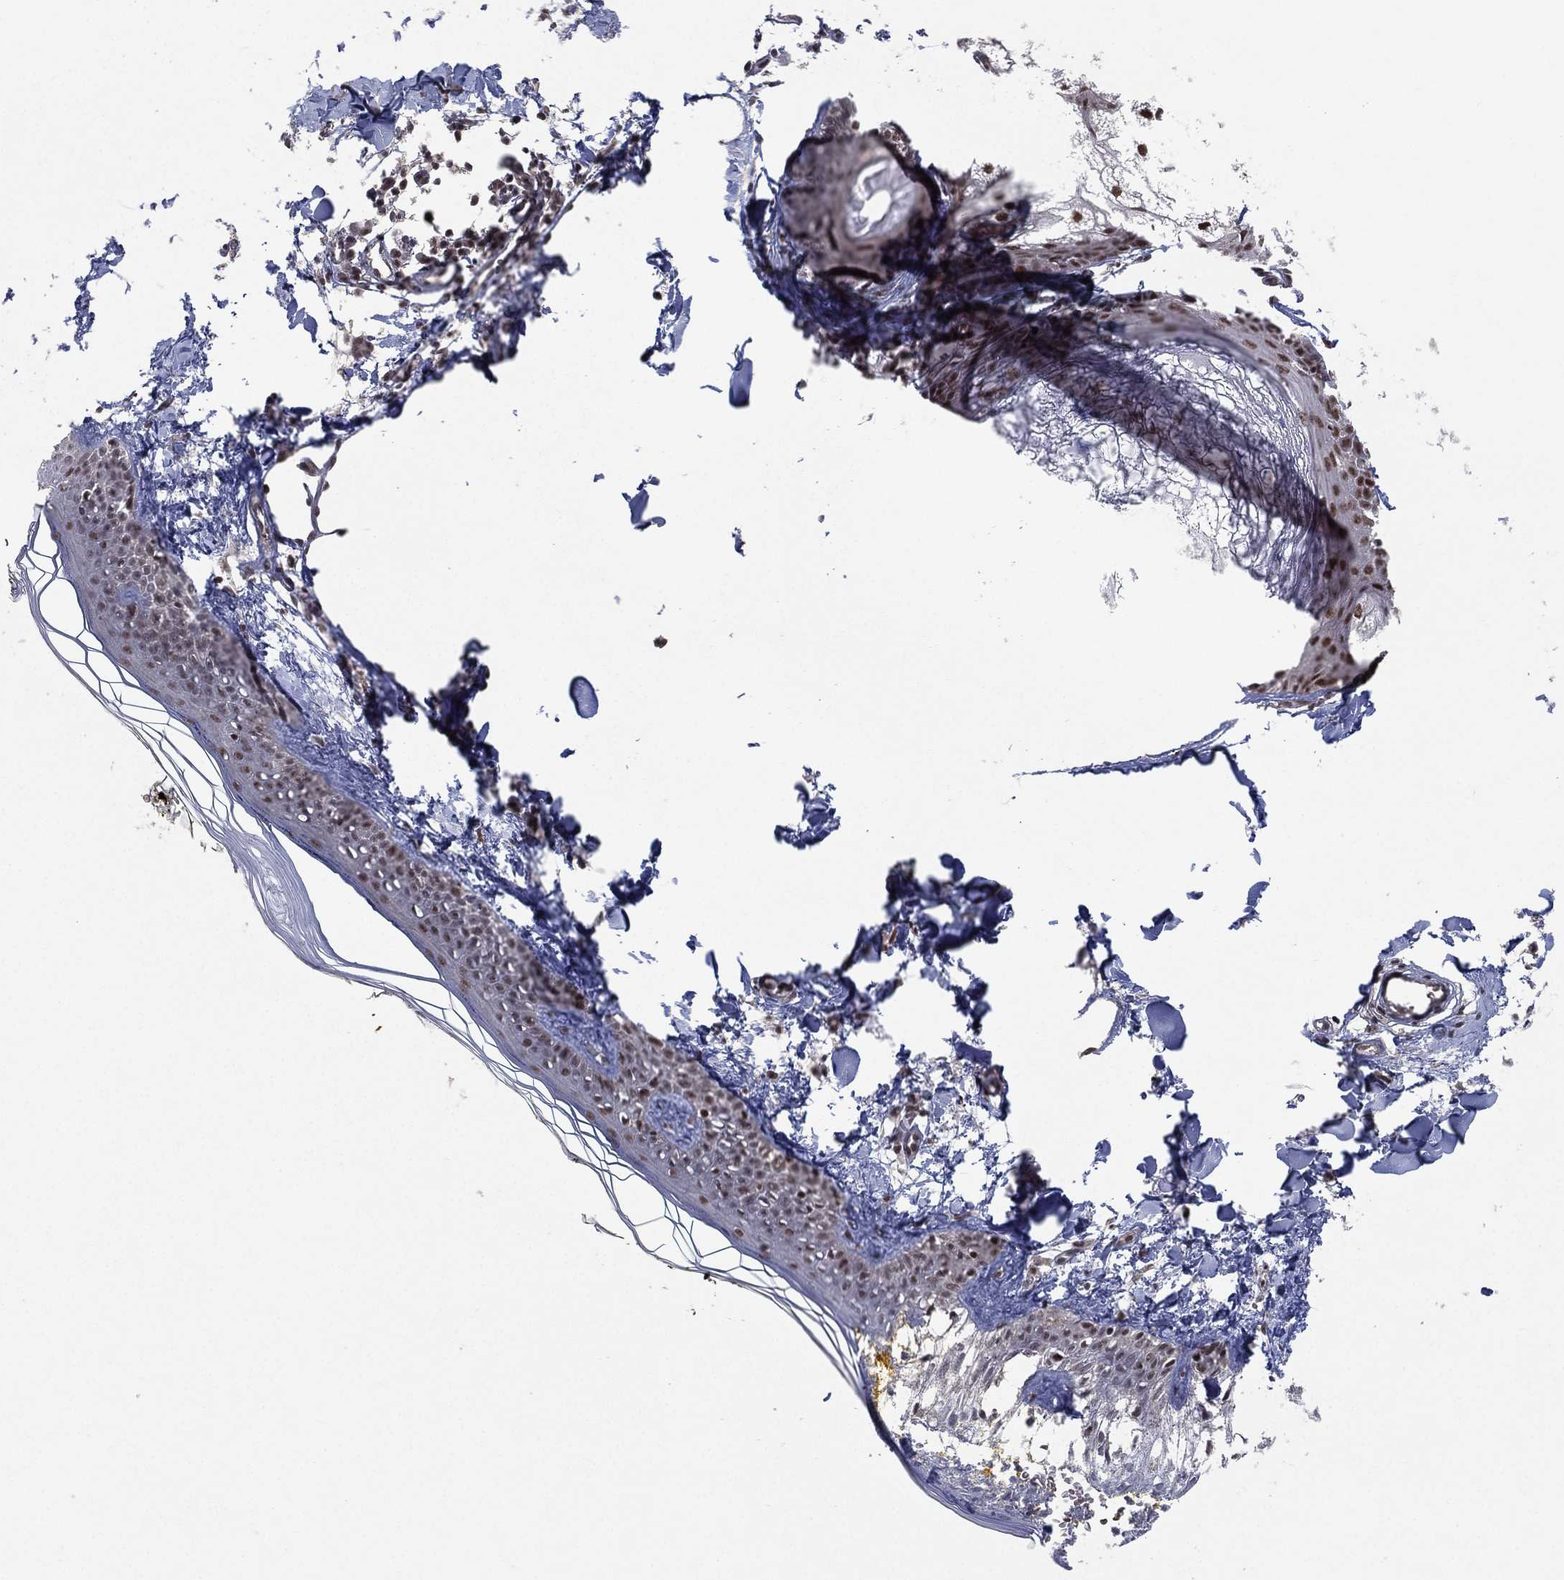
{"staining": {"intensity": "negative", "quantity": "none", "location": "none"}, "tissue": "skin", "cell_type": "Fibroblasts", "image_type": "normal", "snomed": [{"axis": "morphology", "description": "Normal tissue, NOS"}, {"axis": "topography", "description": "Skin"}], "caption": "Histopathology image shows no protein expression in fibroblasts of unremarkable skin. (DAB (3,3'-diaminobenzidine) immunohistochemistry with hematoxylin counter stain).", "gene": "DGCR8", "patient": {"sex": "male", "age": 76}}